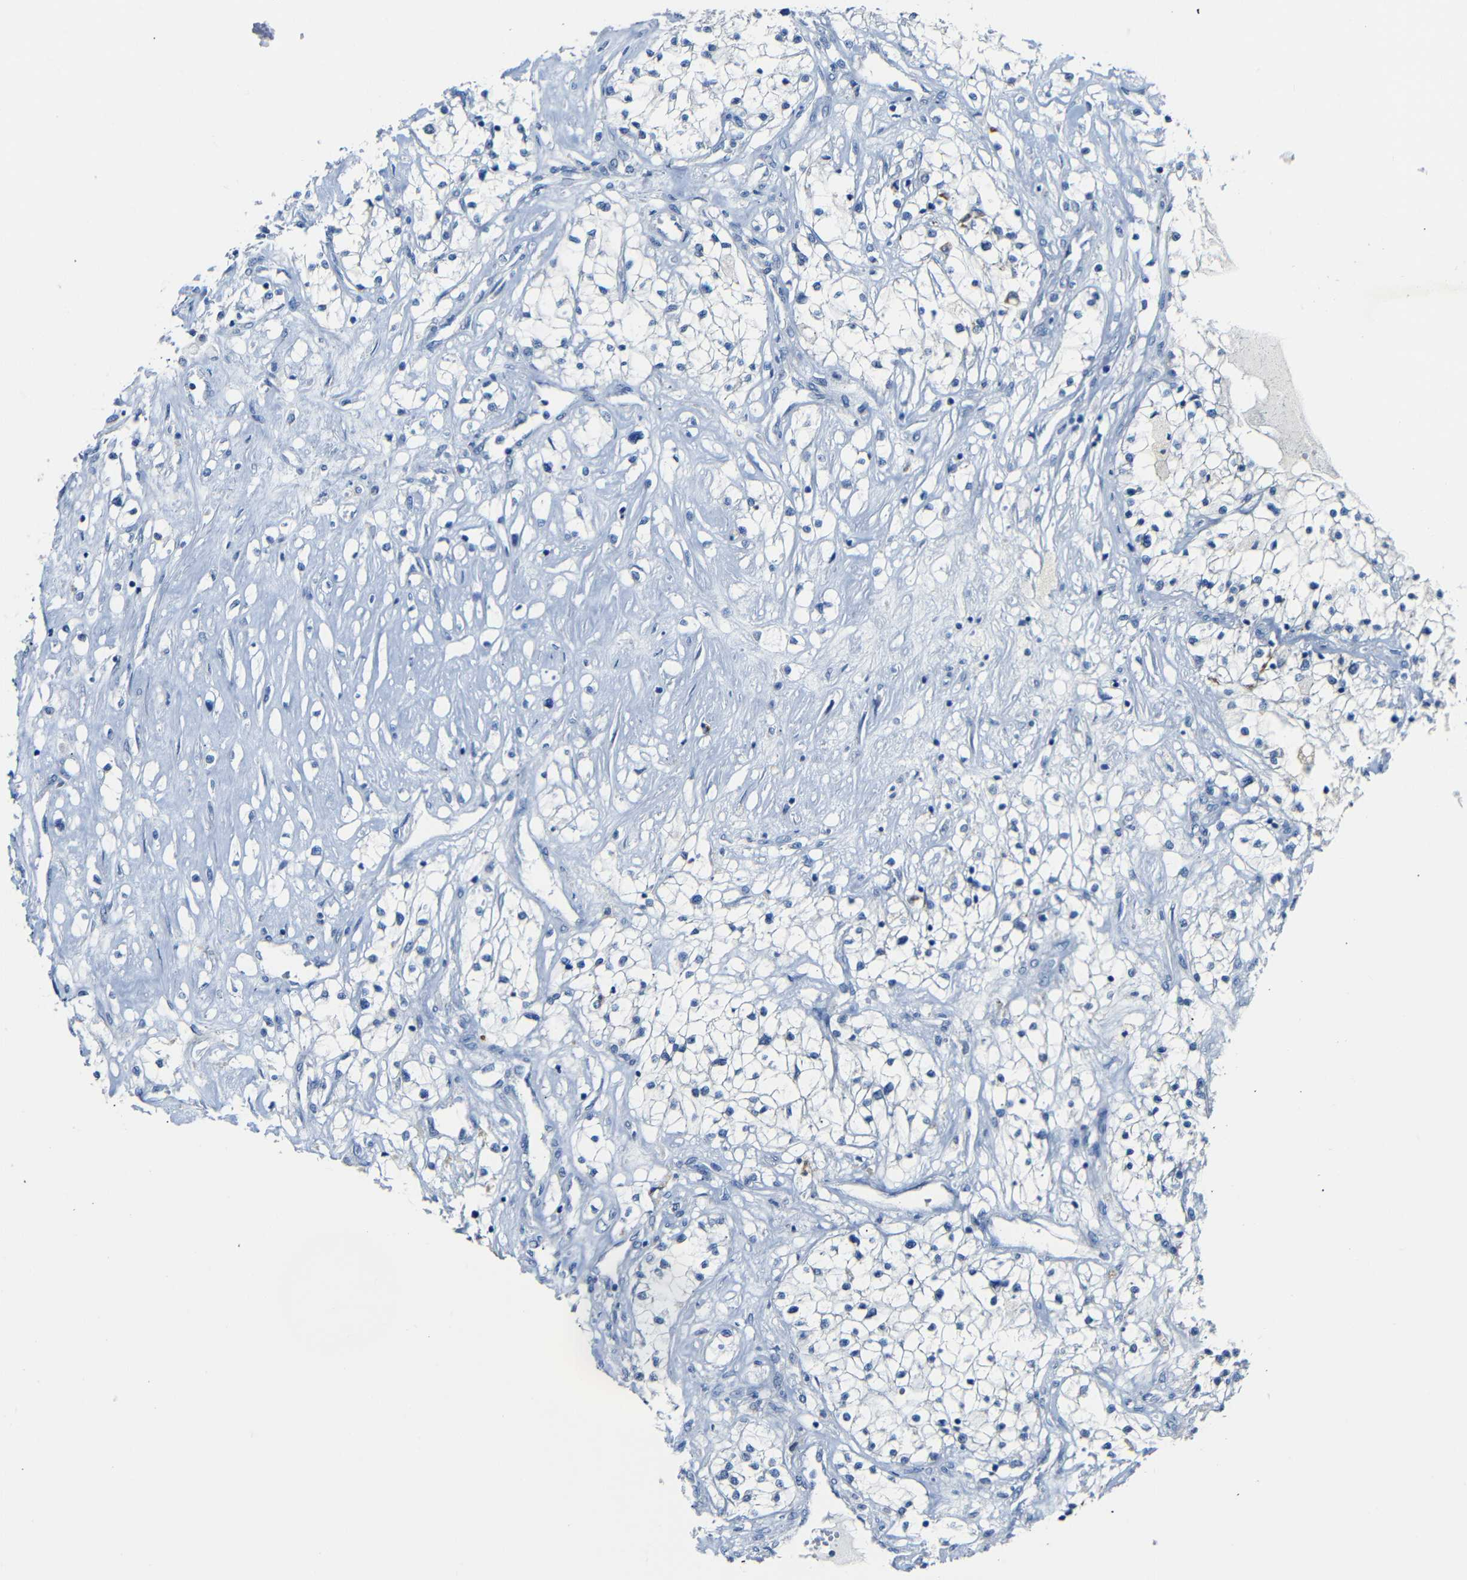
{"staining": {"intensity": "negative", "quantity": "none", "location": "none"}, "tissue": "renal cancer", "cell_type": "Tumor cells", "image_type": "cancer", "snomed": [{"axis": "morphology", "description": "Adenocarcinoma, NOS"}, {"axis": "topography", "description": "Kidney"}], "caption": "A high-resolution histopathology image shows IHC staining of renal cancer (adenocarcinoma), which shows no significant positivity in tumor cells.", "gene": "C15orf48", "patient": {"sex": "male", "age": 68}}